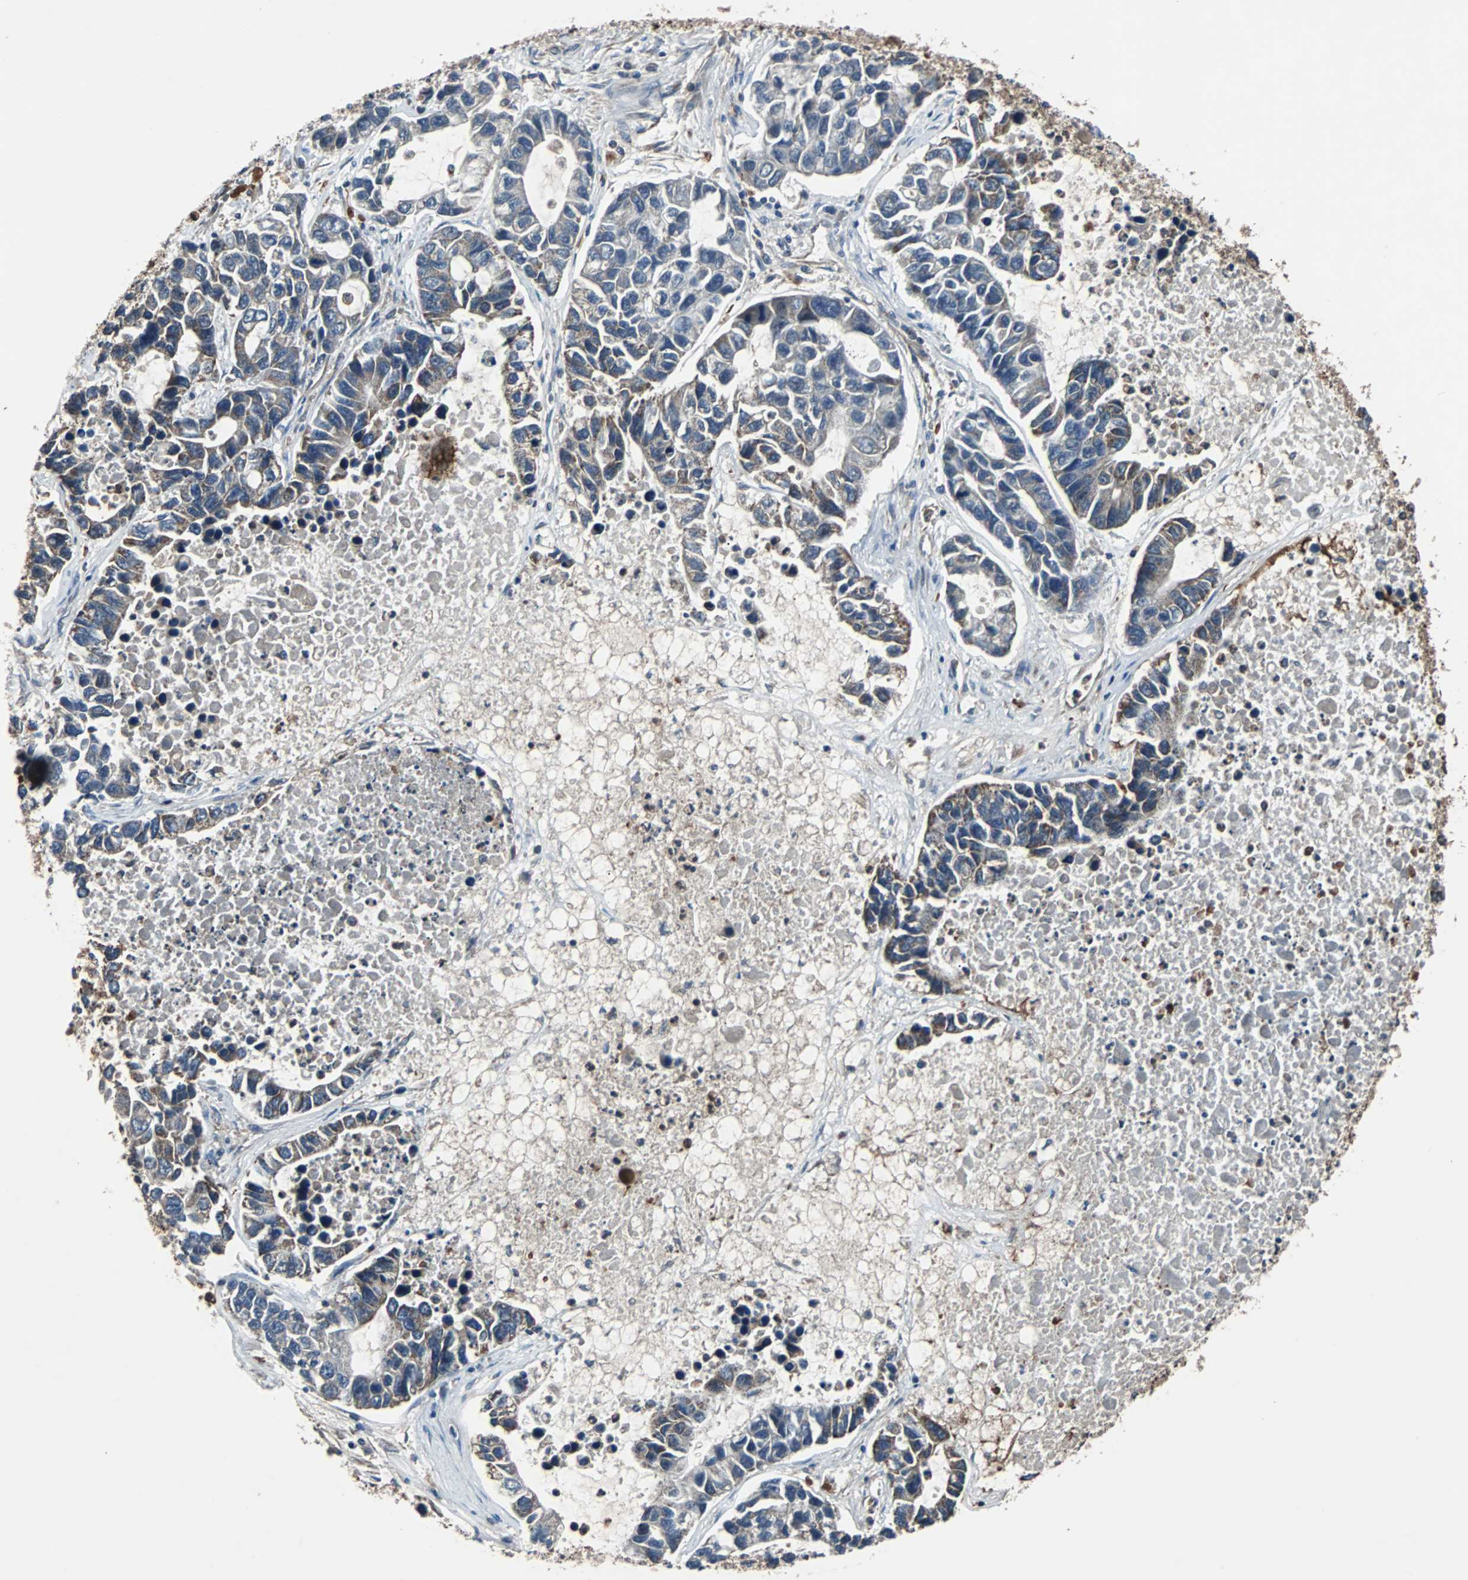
{"staining": {"intensity": "moderate", "quantity": "<25%", "location": "cytoplasmic/membranous"}, "tissue": "lung cancer", "cell_type": "Tumor cells", "image_type": "cancer", "snomed": [{"axis": "morphology", "description": "Adenocarcinoma, NOS"}, {"axis": "topography", "description": "Lung"}], "caption": "Lung cancer (adenocarcinoma) stained for a protein (brown) exhibits moderate cytoplasmic/membranous positive expression in approximately <25% of tumor cells.", "gene": "ACTR3", "patient": {"sex": "female", "age": 51}}